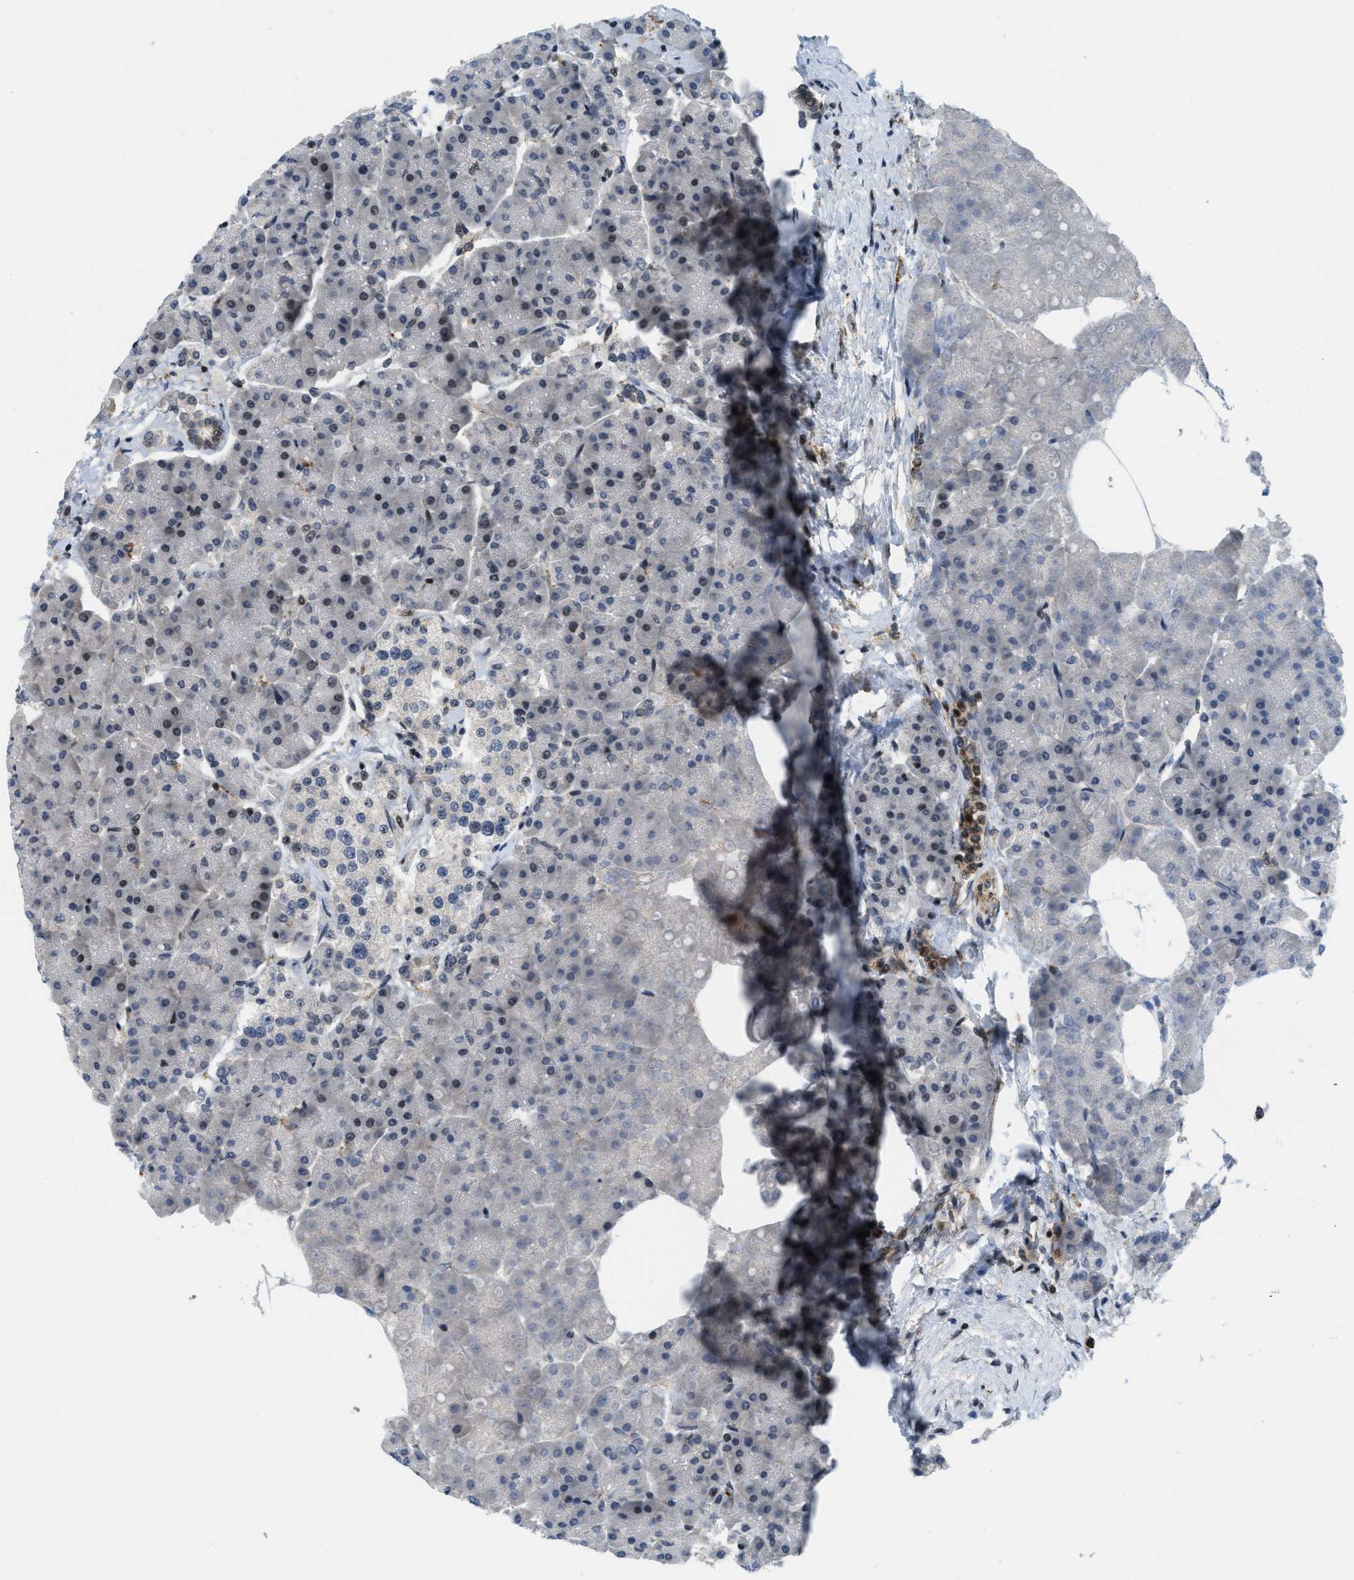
{"staining": {"intensity": "moderate", "quantity": "25%-75%", "location": "nuclear"}, "tissue": "pancreas", "cell_type": "Exocrine glandular cells", "image_type": "normal", "snomed": [{"axis": "morphology", "description": "Normal tissue, NOS"}, {"axis": "topography", "description": "Pancreas"}], "caption": "Protein expression analysis of normal human pancreas reveals moderate nuclear positivity in approximately 25%-75% of exocrine glandular cells.", "gene": "ING1", "patient": {"sex": "female", "age": 70}}